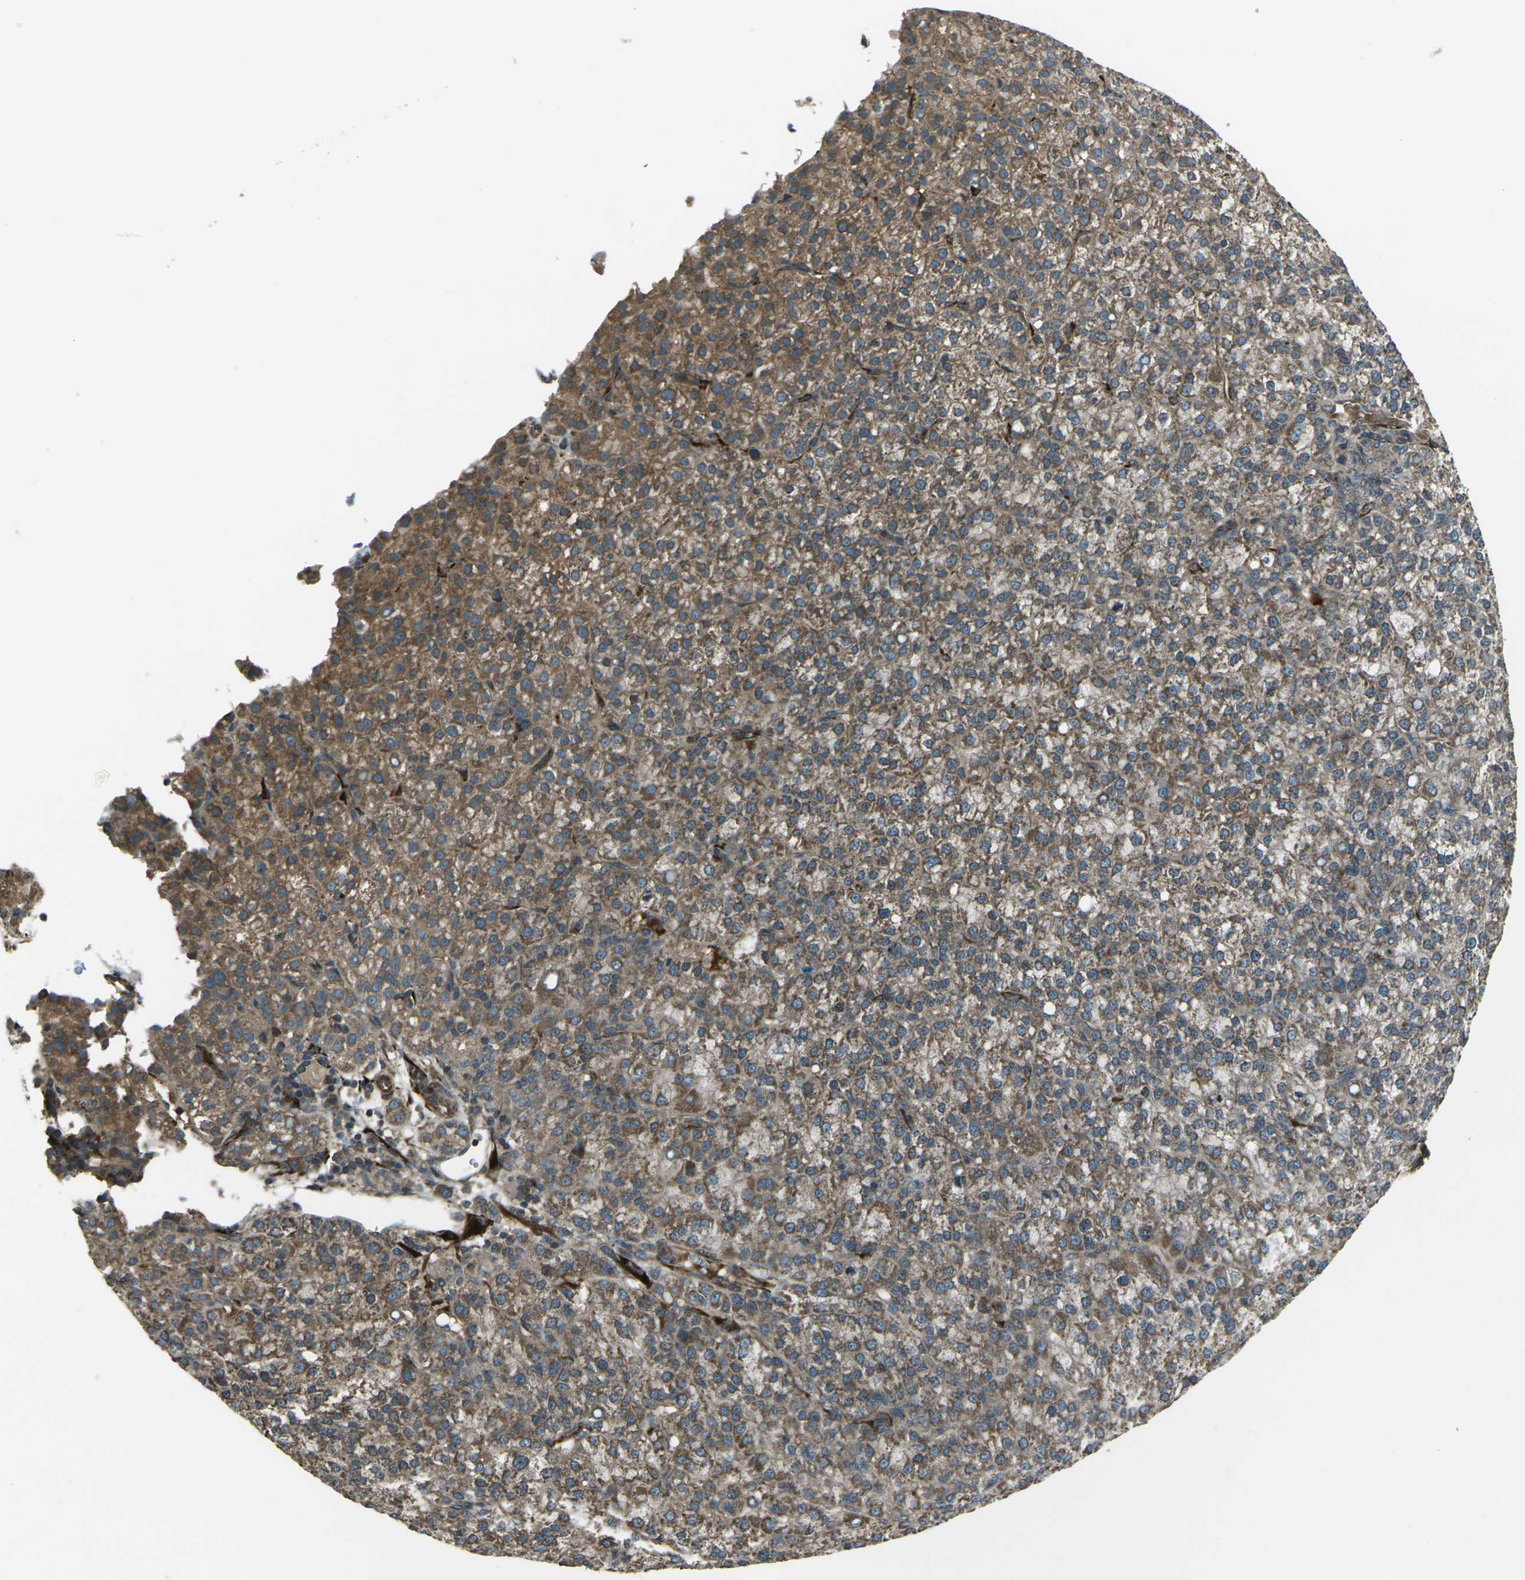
{"staining": {"intensity": "moderate", "quantity": "25%-75%", "location": "cytoplasmic/membranous"}, "tissue": "liver cancer", "cell_type": "Tumor cells", "image_type": "cancer", "snomed": [{"axis": "morphology", "description": "Carcinoma, Hepatocellular, NOS"}, {"axis": "topography", "description": "Liver"}], "caption": "A medium amount of moderate cytoplasmic/membranous positivity is identified in about 25%-75% of tumor cells in liver hepatocellular carcinoma tissue. (IHC, brightfield microscopy, high magnification).", "gene": "LSMEM1", "patient": {"sex": "female", "age": 58}}